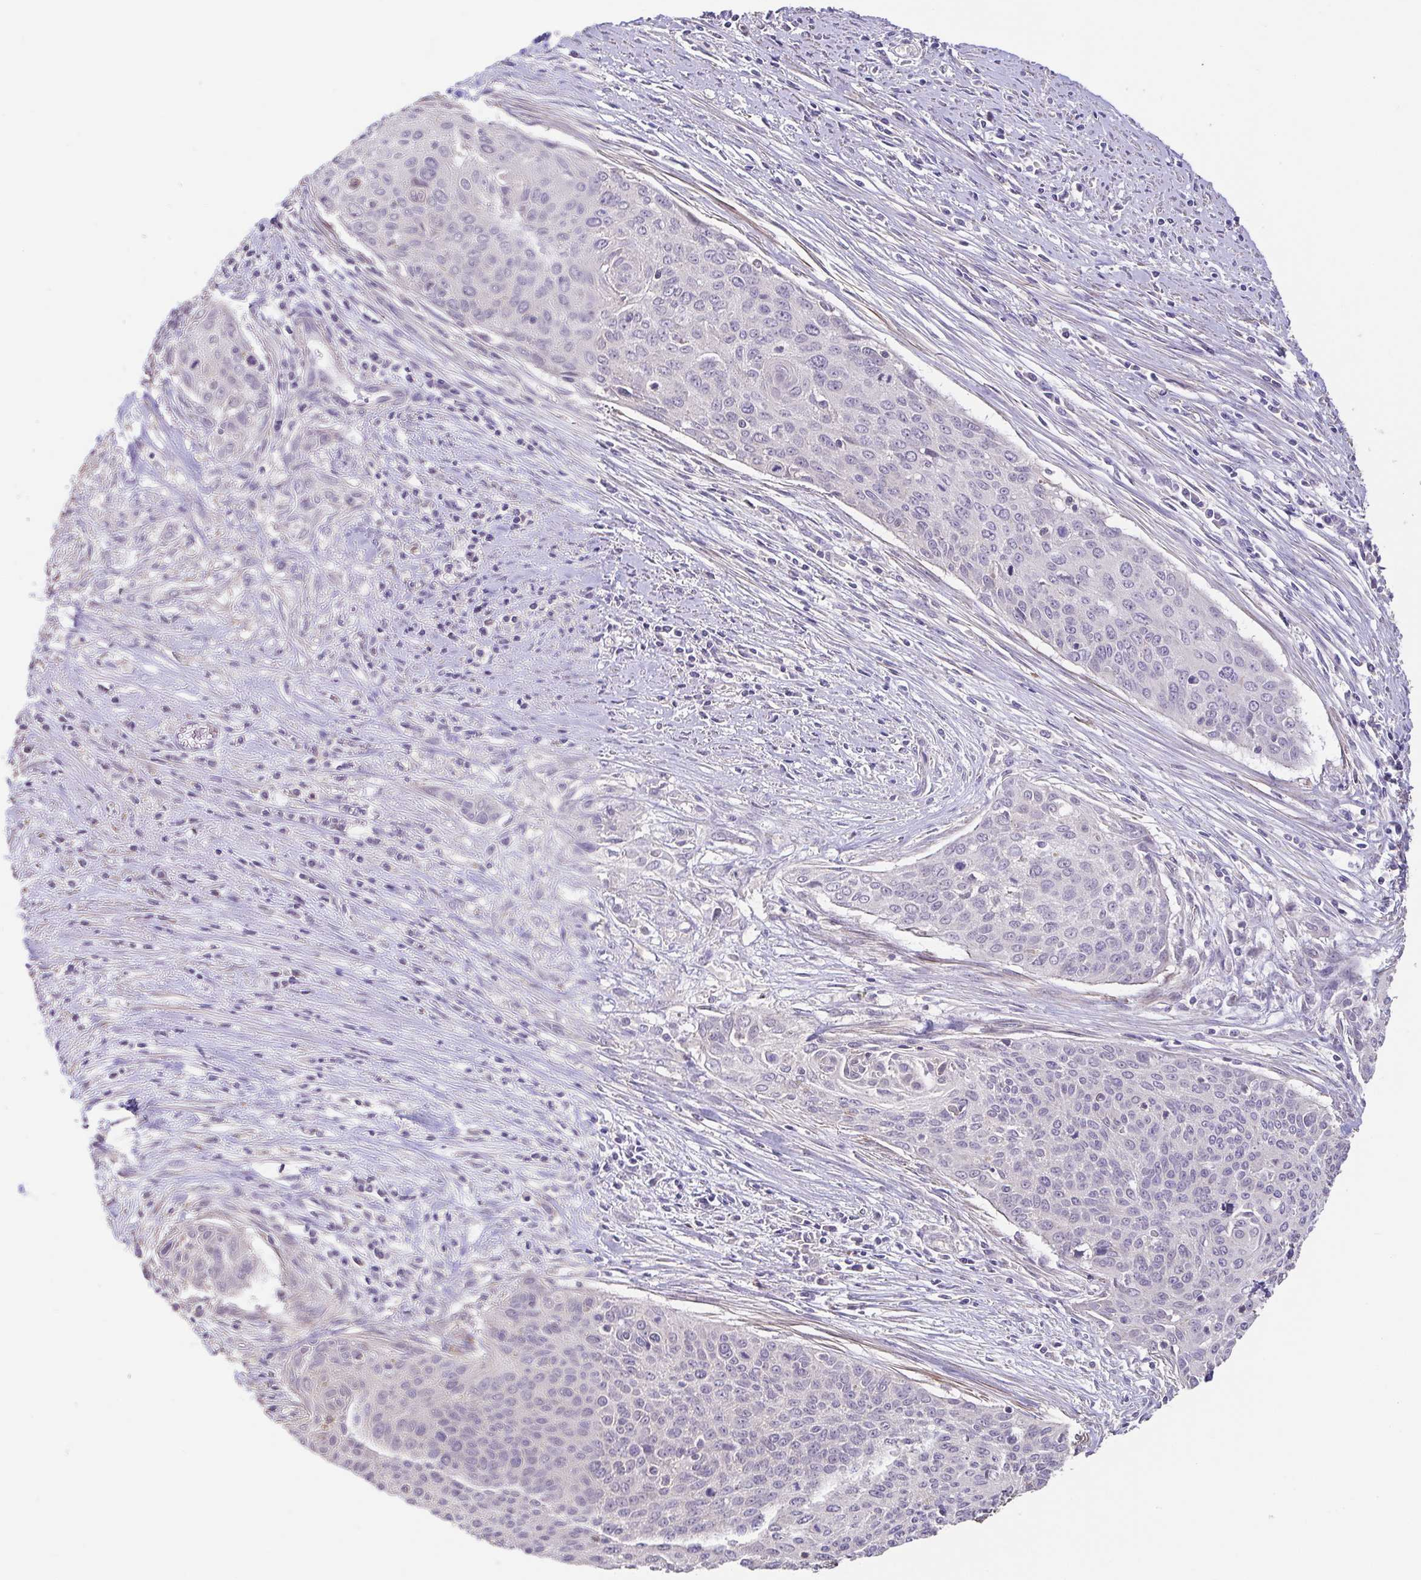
{"staining": {"intensity": "negative", "quantity": "none", "location": "none"}, "tissue": "cervical cancer", "cell_type": "Tumor cells", "image_type": "cancer", "snomed": [{"axis": "morphology", "description": "Squamous cell carcinoma, NOS"}, {"axis": "topography", "description": "Cervix"}], "caption": "Immunohistochemistry (IHC) of cervical cancer demonstrates no expression in tumor cells.", "gene": "ACTRT2", "patient": {"sex": "female", "age": 55}}